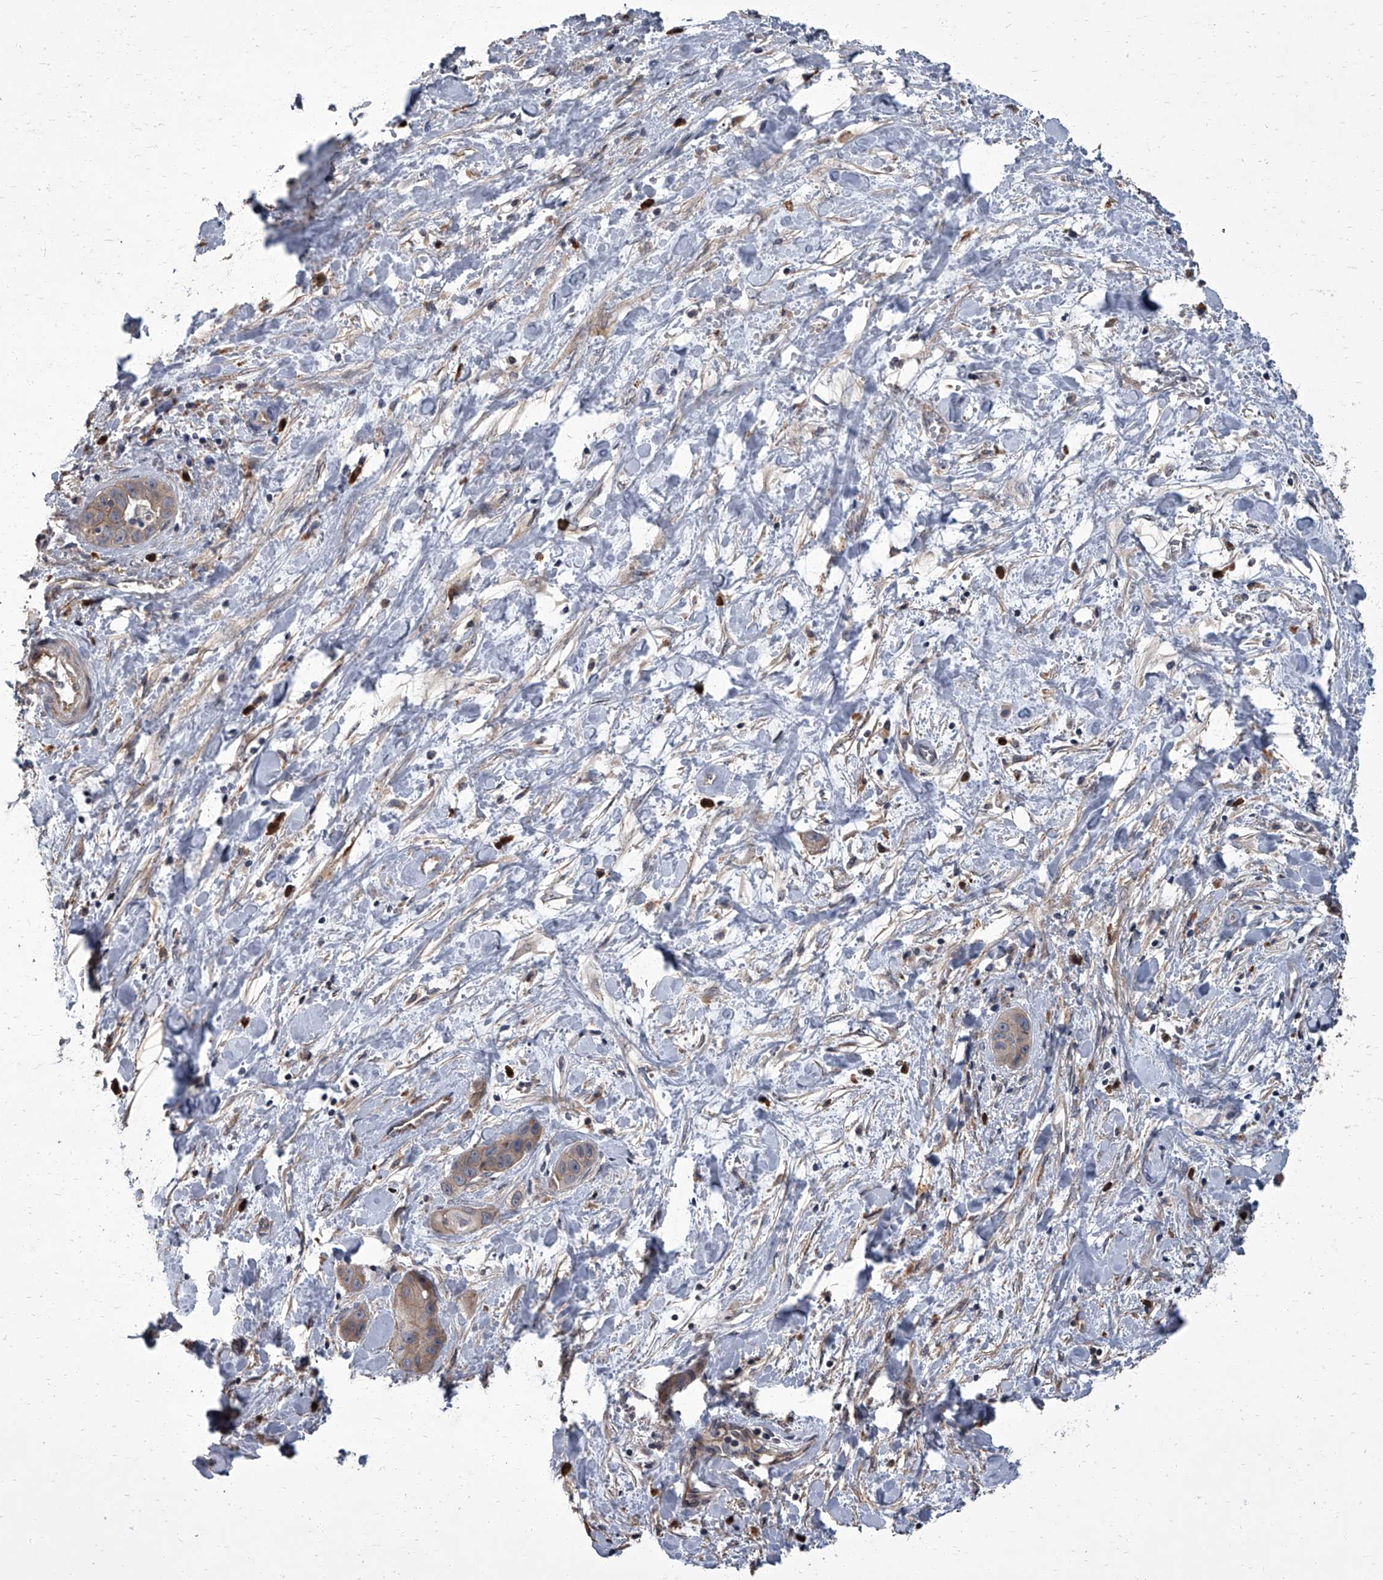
{"staining": {"intensity": "weak", "quantity": "25%-75%", "location": "cytoplasmic/membranous"}, "tissue": "liver cancer", "cell_type": "Tumor cells", "image_type": "cancer", "snomed": [{"axis": "morphology", "description": "Cholangiocarcinoma"}, {"axis": "topography", "description": "Liver"}], "caption": "This is a photomicrograph of IHC staining of liver cholangiocarcinoma, which shows weak staining in the cytoplasmic/membranous of tumor cells.", "gene": "SIRT4", "patient": {"sex": "female", "age": 52}}